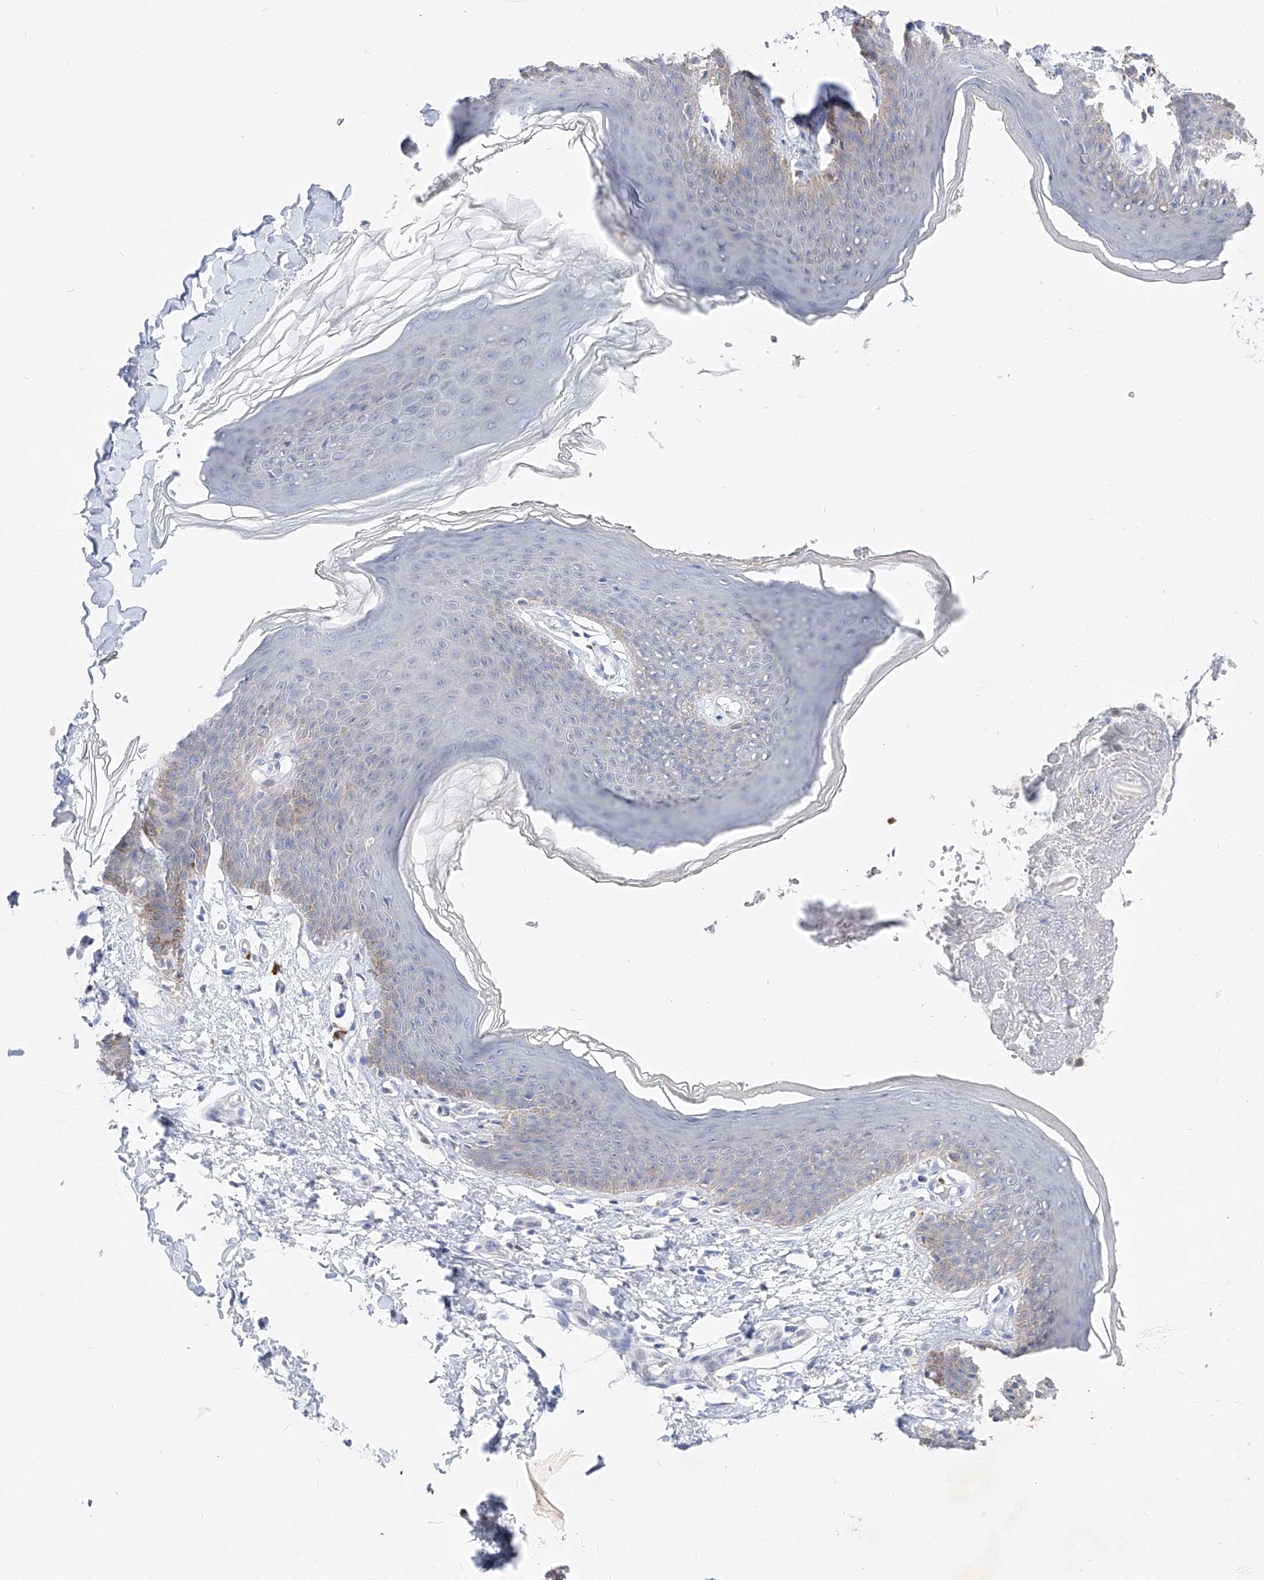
{"staining": {"intensity": "moderate", "quantity": "<25%", "location": "cytoplasmic/membranous"}, "tissue": "skin", "cell_type": "Epidermal cells", "image_type": "normal", "snomed": [{"axis": "morphology", "description": "Normal tissue, NOS"}, {"axis": "topography", "description": "Vulva"}], "caption": "Protein staining exhibits moderate cytoplasmic/membranous staining in approximately <25% of epidermal cells in benign skin.", "gene": "UFL1", "patient": {"sex": "female", "age": 66}}